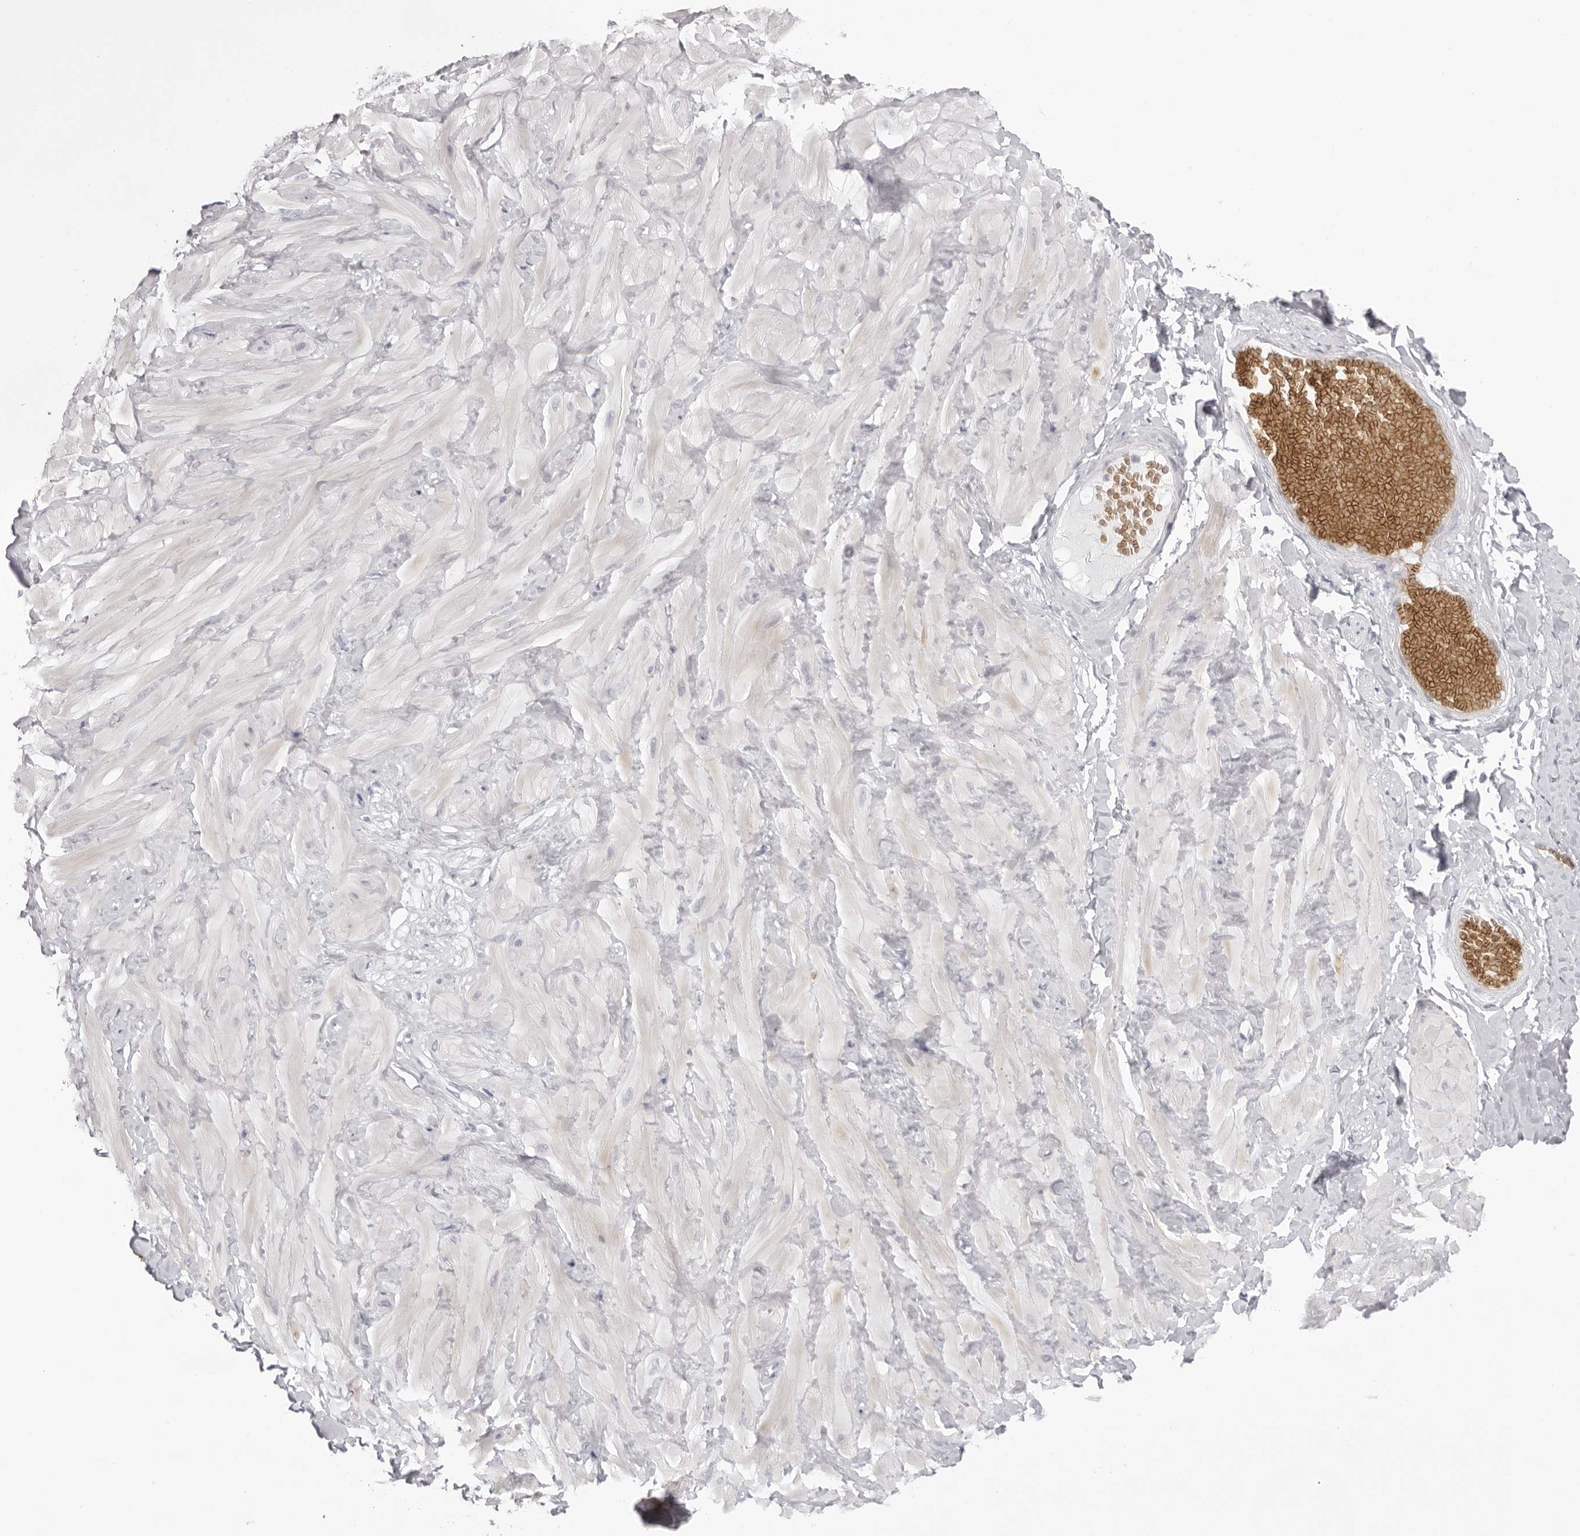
{"staining": {"intensity": "negative", "quantity": "none", "location": "none"}, "tissue": "adipose tissue", "cell_type": "Adipocytes", "image_type": "normal", "snomed": [{"axis": "morphology", "description": "Normal tissue, NOS"}, {"axis": "topography", "description": "Adipose tissue"}, {"axis": "topography", "description": "Vascular tissue"}, {"axis": "topography", "description": "Peripheral nerve tissue"}], "caption": "This histopathology image is of unremarkable adipose tissue stained with immunohistochemistry (IHC) to label a protein in brown with the nuclei are counter-stained blue. There is no positivity in adipocytes. (Brightfield microscopy of DAB IHC at high magnification).", "gene": "SPTA1", "patient": {"sex": "male", "age": 25}}